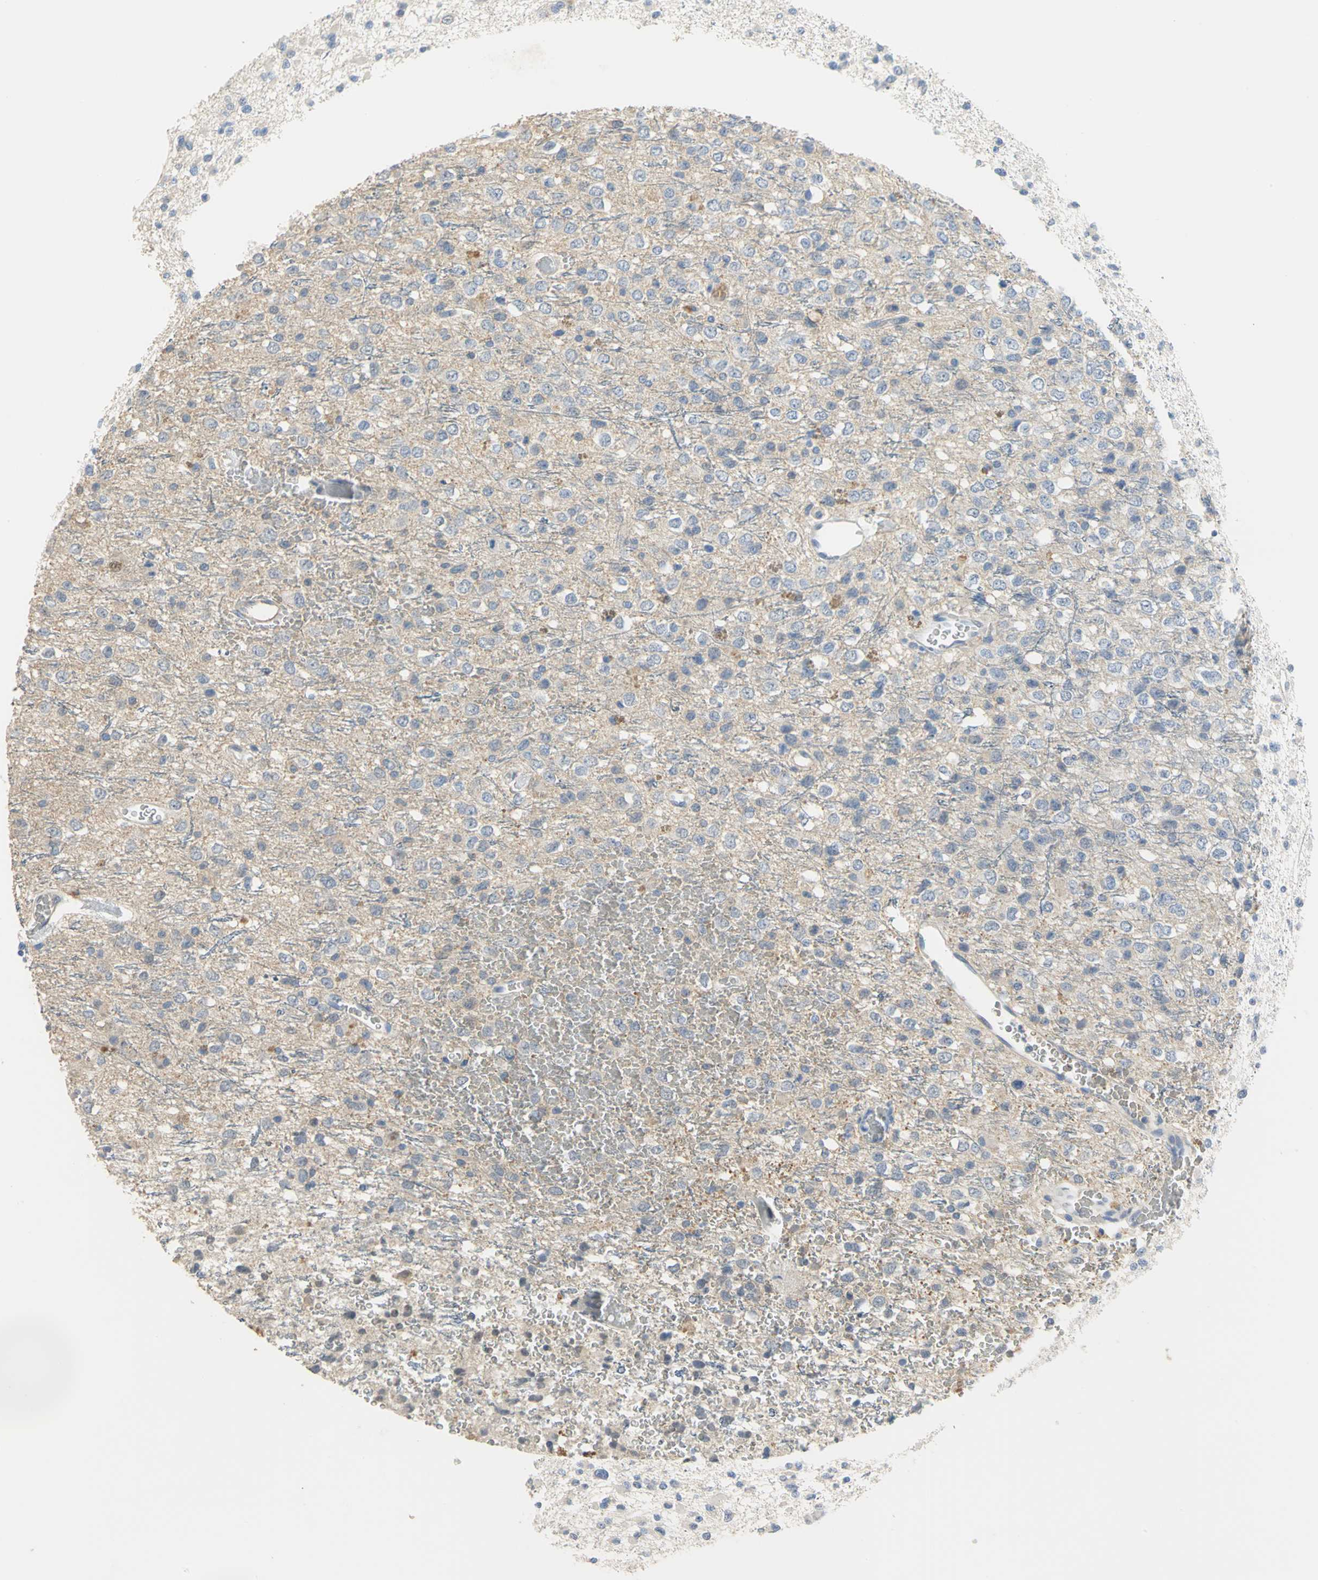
{"staining": {"intensity": "moderate", "quantity": "25%-75%", "location": "cytoplasmic/membranous"}, "tissue": "glioma", "cell_type": "Tumor cells", "image_type": "cancer", "snomed": [{"axis": "morphology", "description": "Glioma, malignant, High grade"}, {"axis": "topography", "description": "pancreas cauda"}], "caption": "Protein analysis of malignant high-grade glioma tissue reveals moderate cytoplasmic/membranous expression in about 25%-75% of tumor cells. The protein is stained brown, and the nuclei are stained in blue (DAB (3,3'-diaminobenzidine) IHC with brightfield microscopy, high magnification).", "gene": "GYG2", "patient": {"sex": "male", "age": 60}}